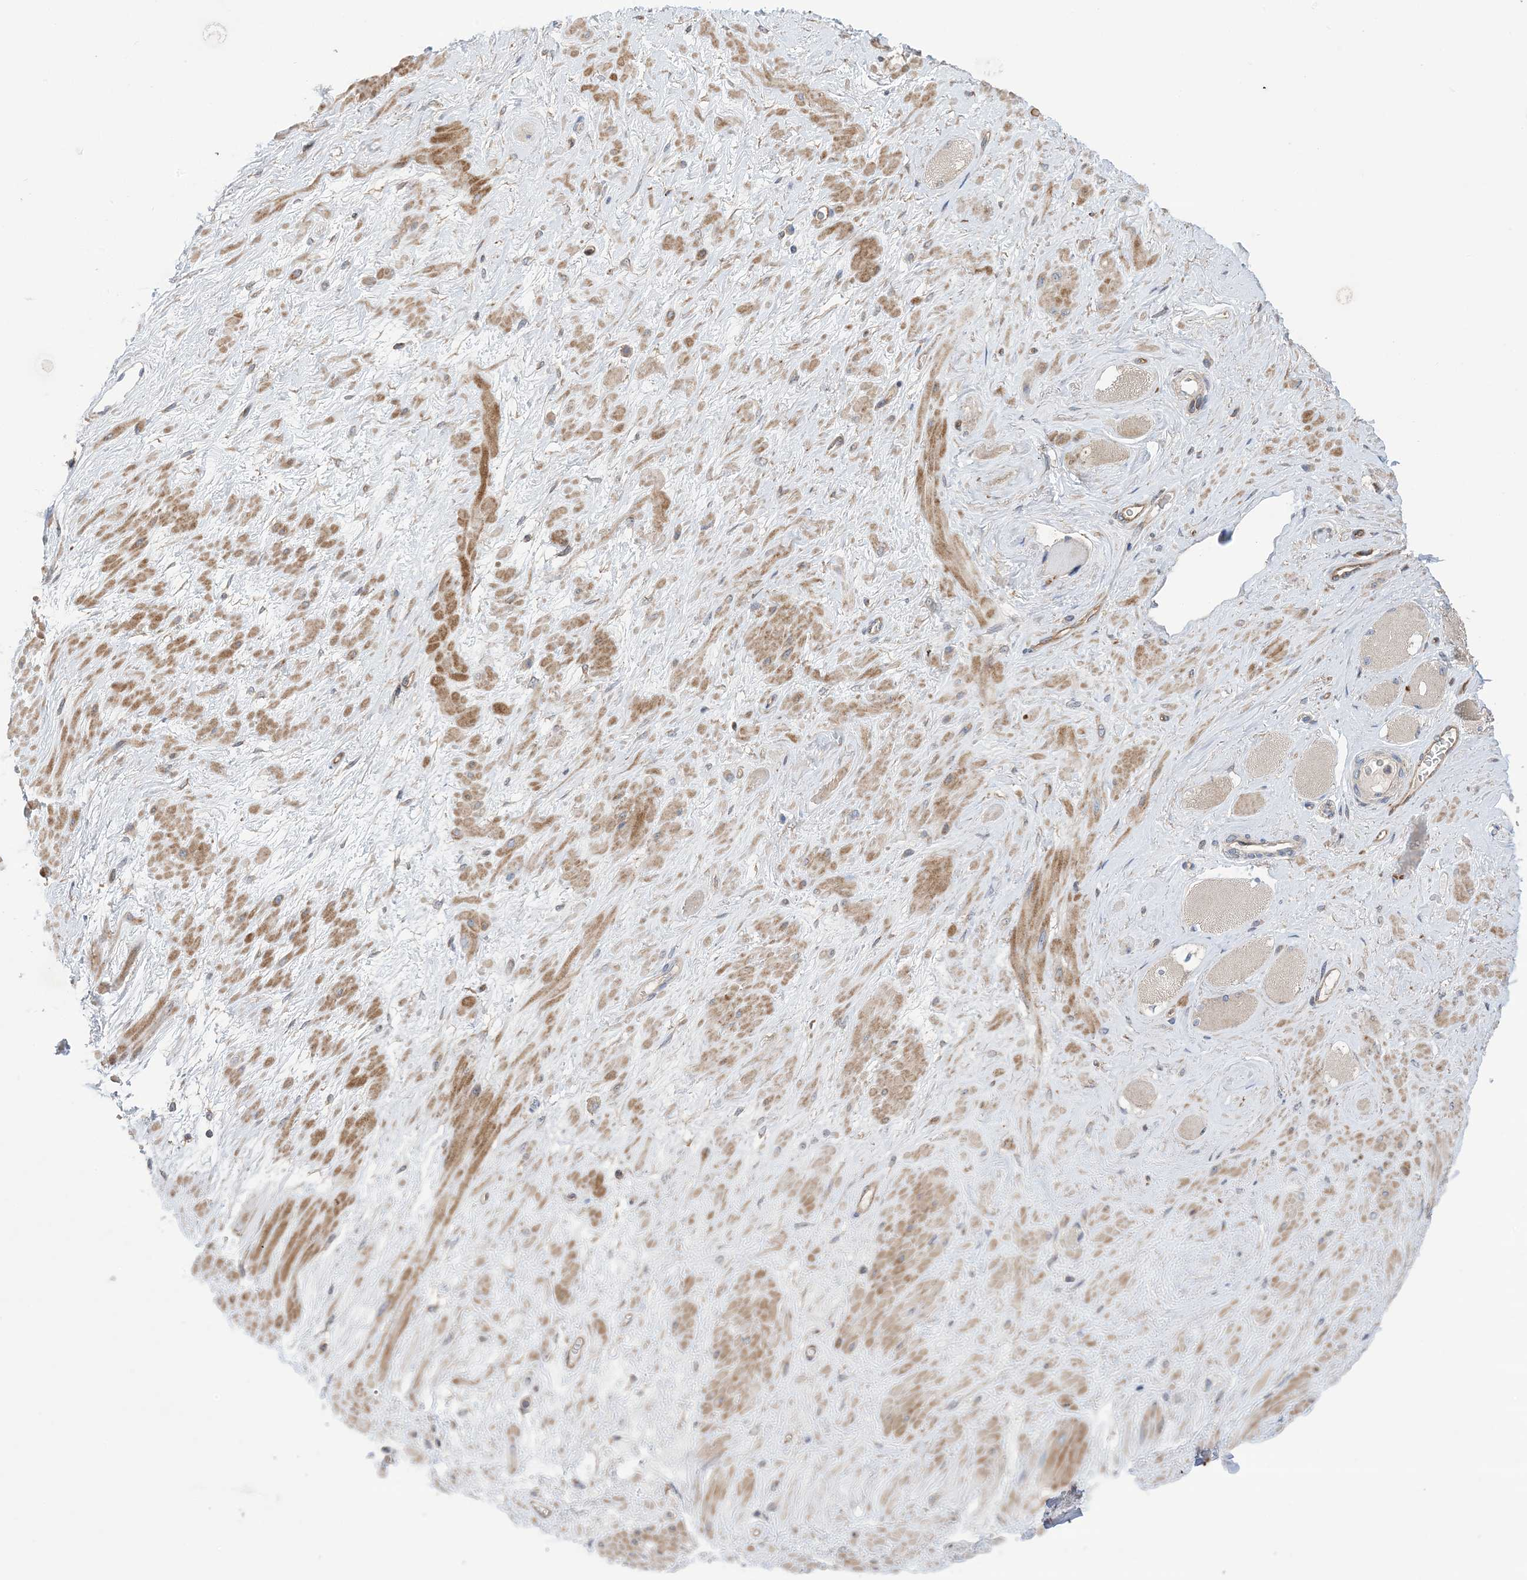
{"staining": {"intensity": "negative", "quantity": "none", "location": "none"}, "tissue": "adipose tissue", "cell_type": "Adipocytes", "image_type": "normal", "snomed": [{"axis": "morphology", "description": "Normal tissue, NOS"}, {"axis": "morphology", "description": "Adenocarcinoma, Low grade"}, {"axis": "topography", "description": "Prostate"}, {"axis": "topography", "description": "Peripheral nerve tissue"}], "caption": "Immunohistochemistry photomicrograph of normal adipose tissue: adipose tissue stained with DAB (3,3'-diaminobenzidine) reveals no significant protein positivity in adipocytes. (DAB immunohistochemistry with hematoxylin counter stain).", "gene": "CLEC16A", "patient": {"sex": "male", "age": 63}}